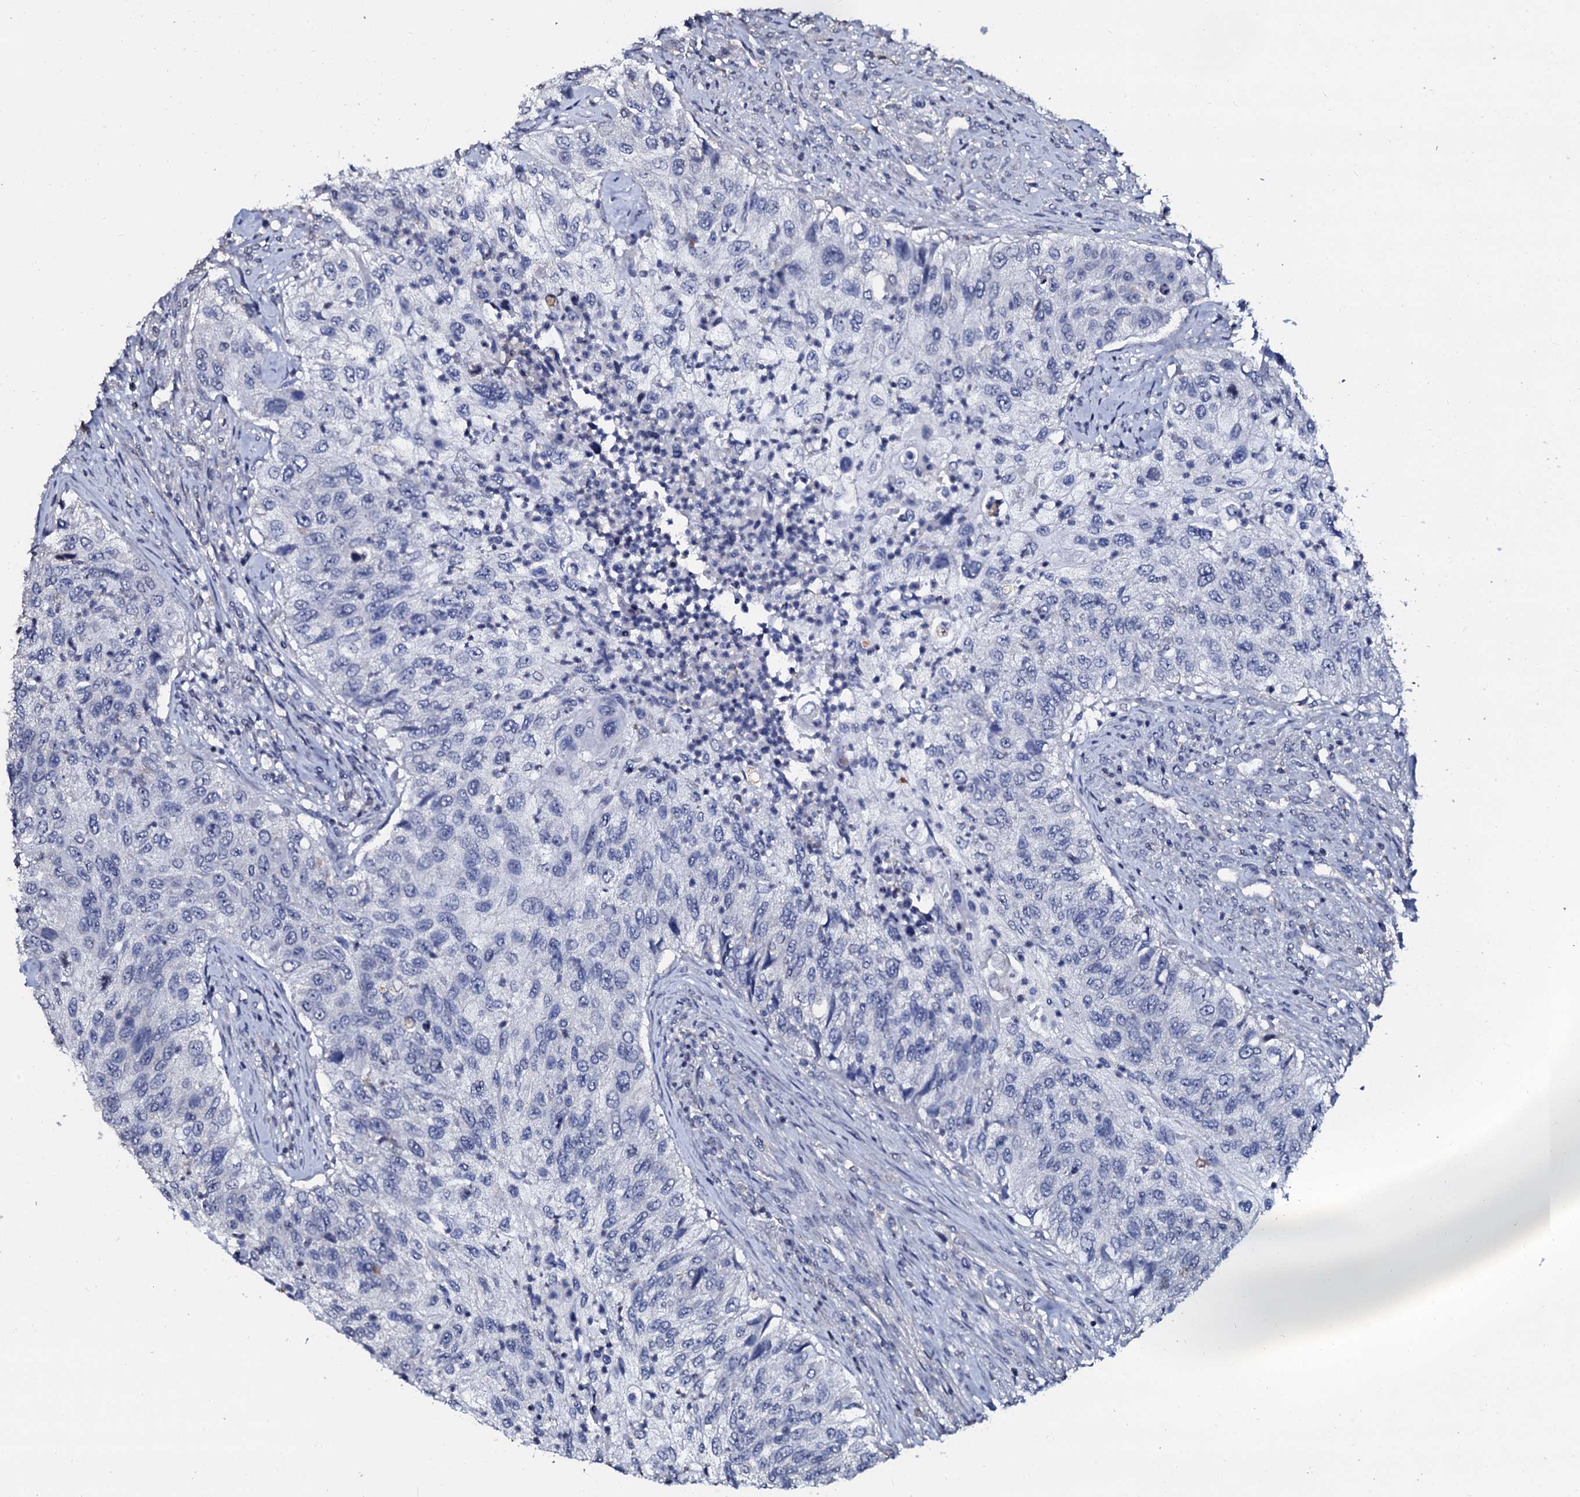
{"staining": {"intensity": "negative", "quantity": "none", "location": "none"}, "tissue": "urothelial cancer", "cell_type": "Tumor cells", "image_type": "cancer", "snomed": [{"axis": "morphology", "description": "Urothelial carcinoma, High grade"}, {"axis": "topography", "description": "Urinary bladder"}], "caption": "High power microscopy image of an immunohistochemistry image of high-grade urothelial carcinoma, revealing no significant expression in tumor cells.", "gene": "SLC37A4", "patient": {"sex": "female", "age": 60}}